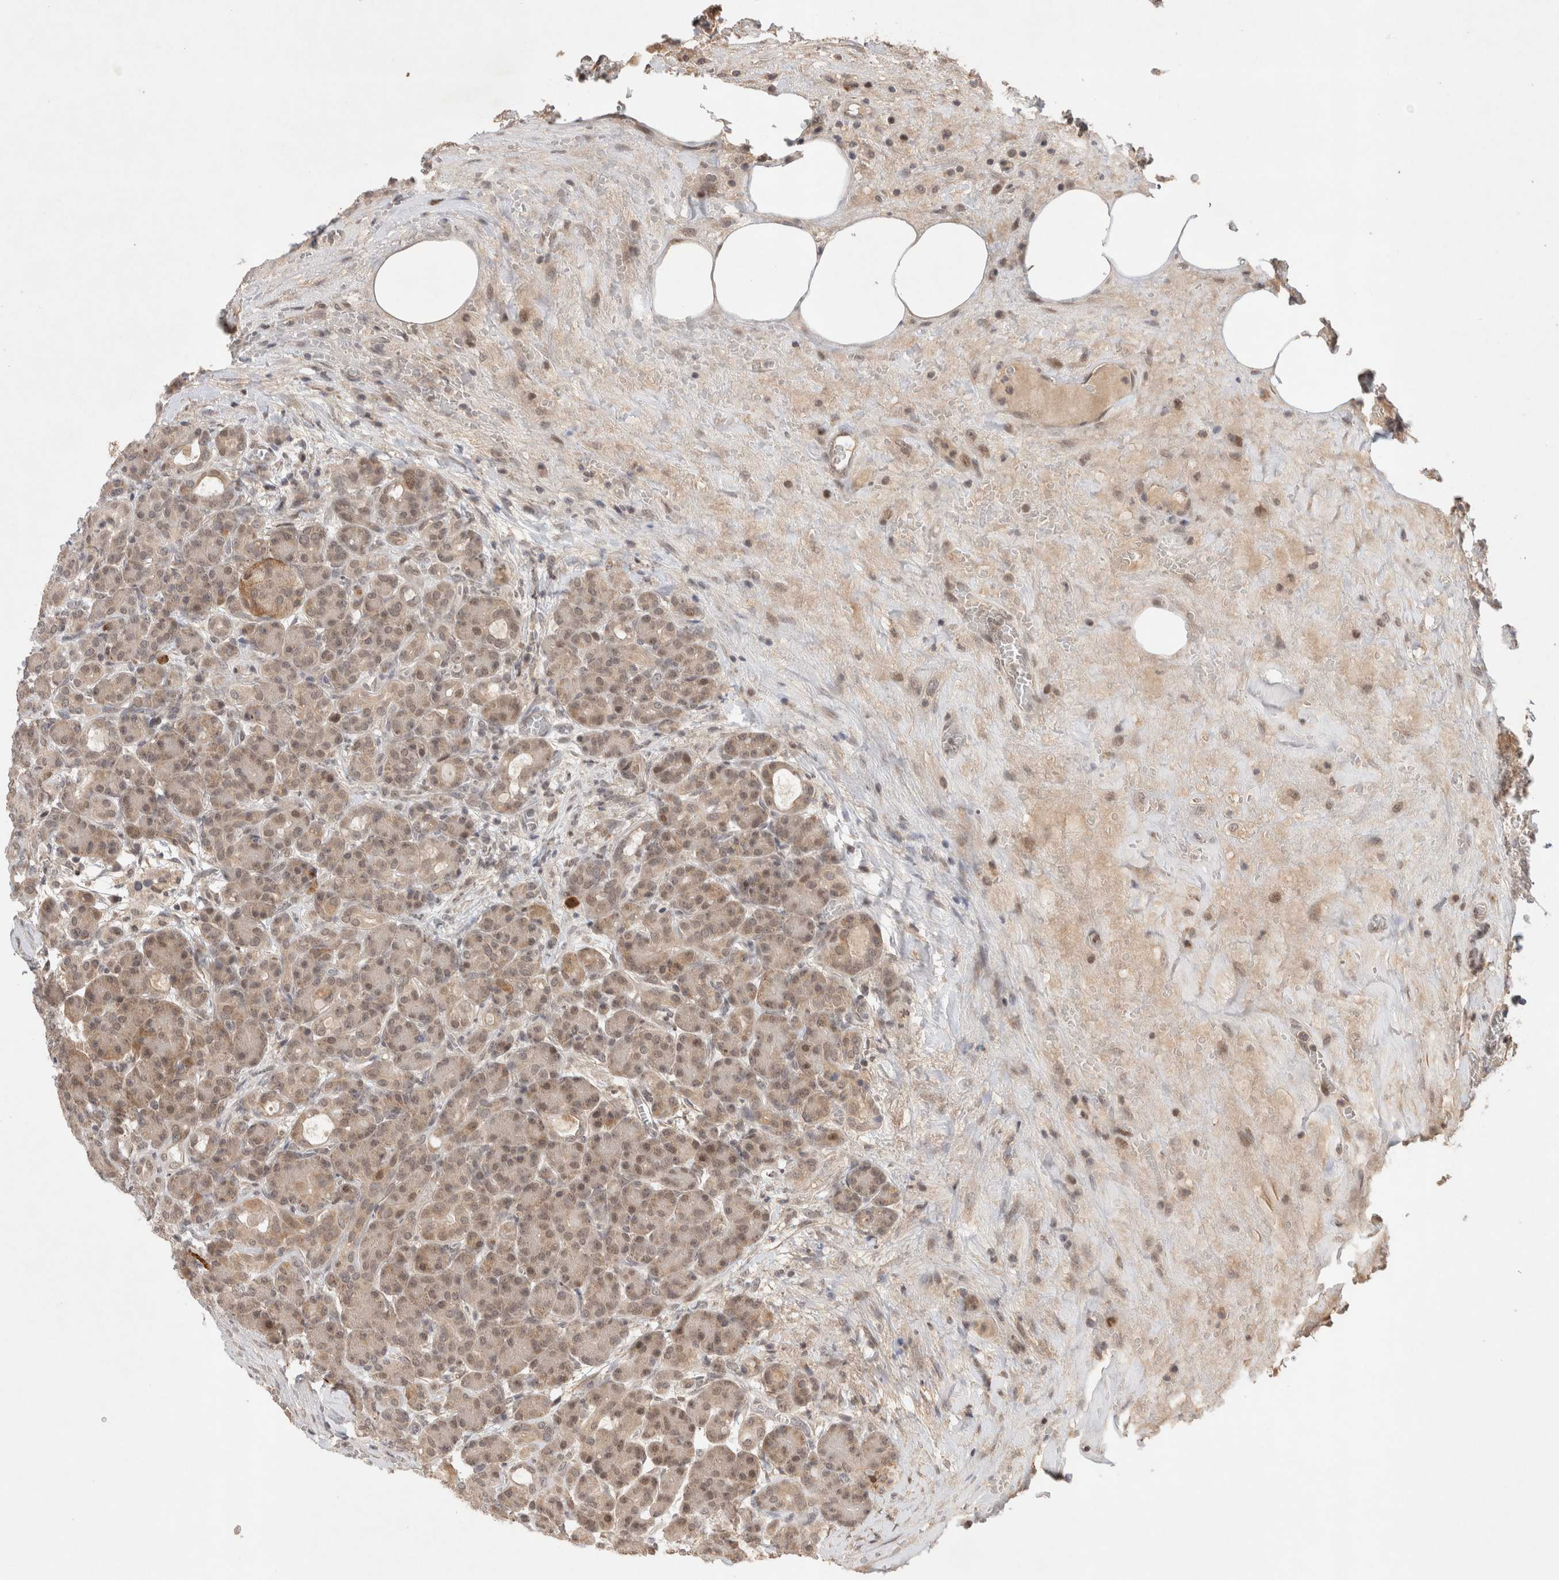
{"staining": {"intensity": "weak", "quantity": ">75%", "location": "cytoplasmic/membranous"}, "tissue": "pancreas", "cell_type": "Exocrine glandular cells", "image_type": "normal", "snomed": [{"axis": "morphology", "description": "Normal tissue, NOS"}, {"axis": "topography", "description": "Pancreas"}], "caption": "Pancreas was stained to show a protein in brown. There is low levels of weak cytoplasmic/membranous positivity in approximately >75% of exocrine glandular cells. The staining was performed using DAB (3,3'-diaminobenzidine), with brown indicating positive protein expression. Nuclei are stained blue with hematoxylin.", "gene": "SYDE2", "patient": {"sex": "male", "age": 63}}